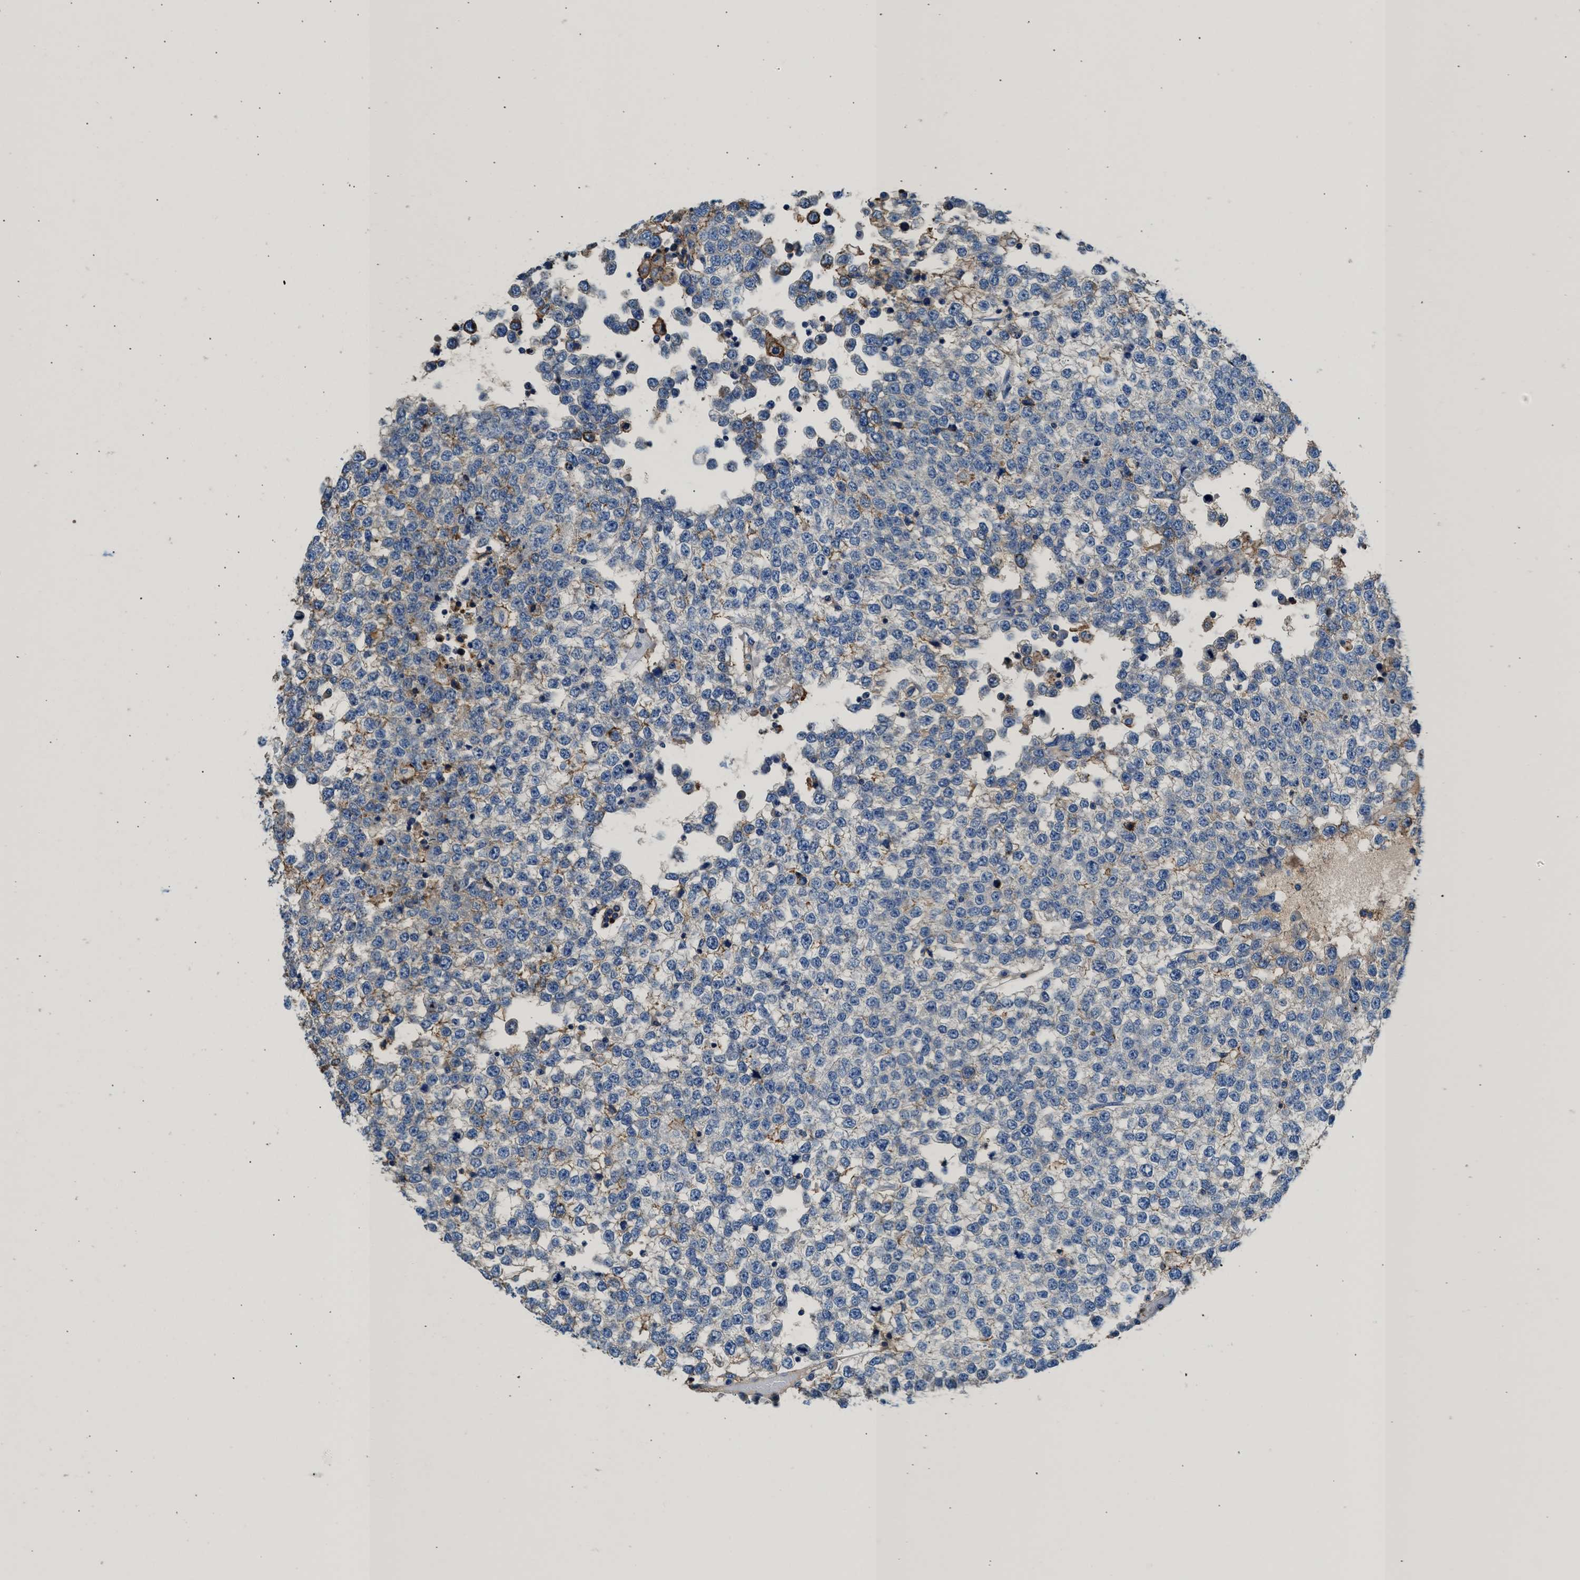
{"staining": {"intensity": "negative", "quantity": "none", "location": "none"}, "tissue": "testis cancer", "cell_type": "Tumor cells", "image_type": "cancer", "snomed": [{"axis": "morphology", "description": "Seminoma, NOS"}, {"axis": "topography", "description": "Testis"}], "caption": "Testis cancer (seminoma) stained for a protein using immunohistochemistry (IHC) shows no staining tumor cells.", "gene": "KCNQ4", "patient": {"sex": "male", "age": 65}}